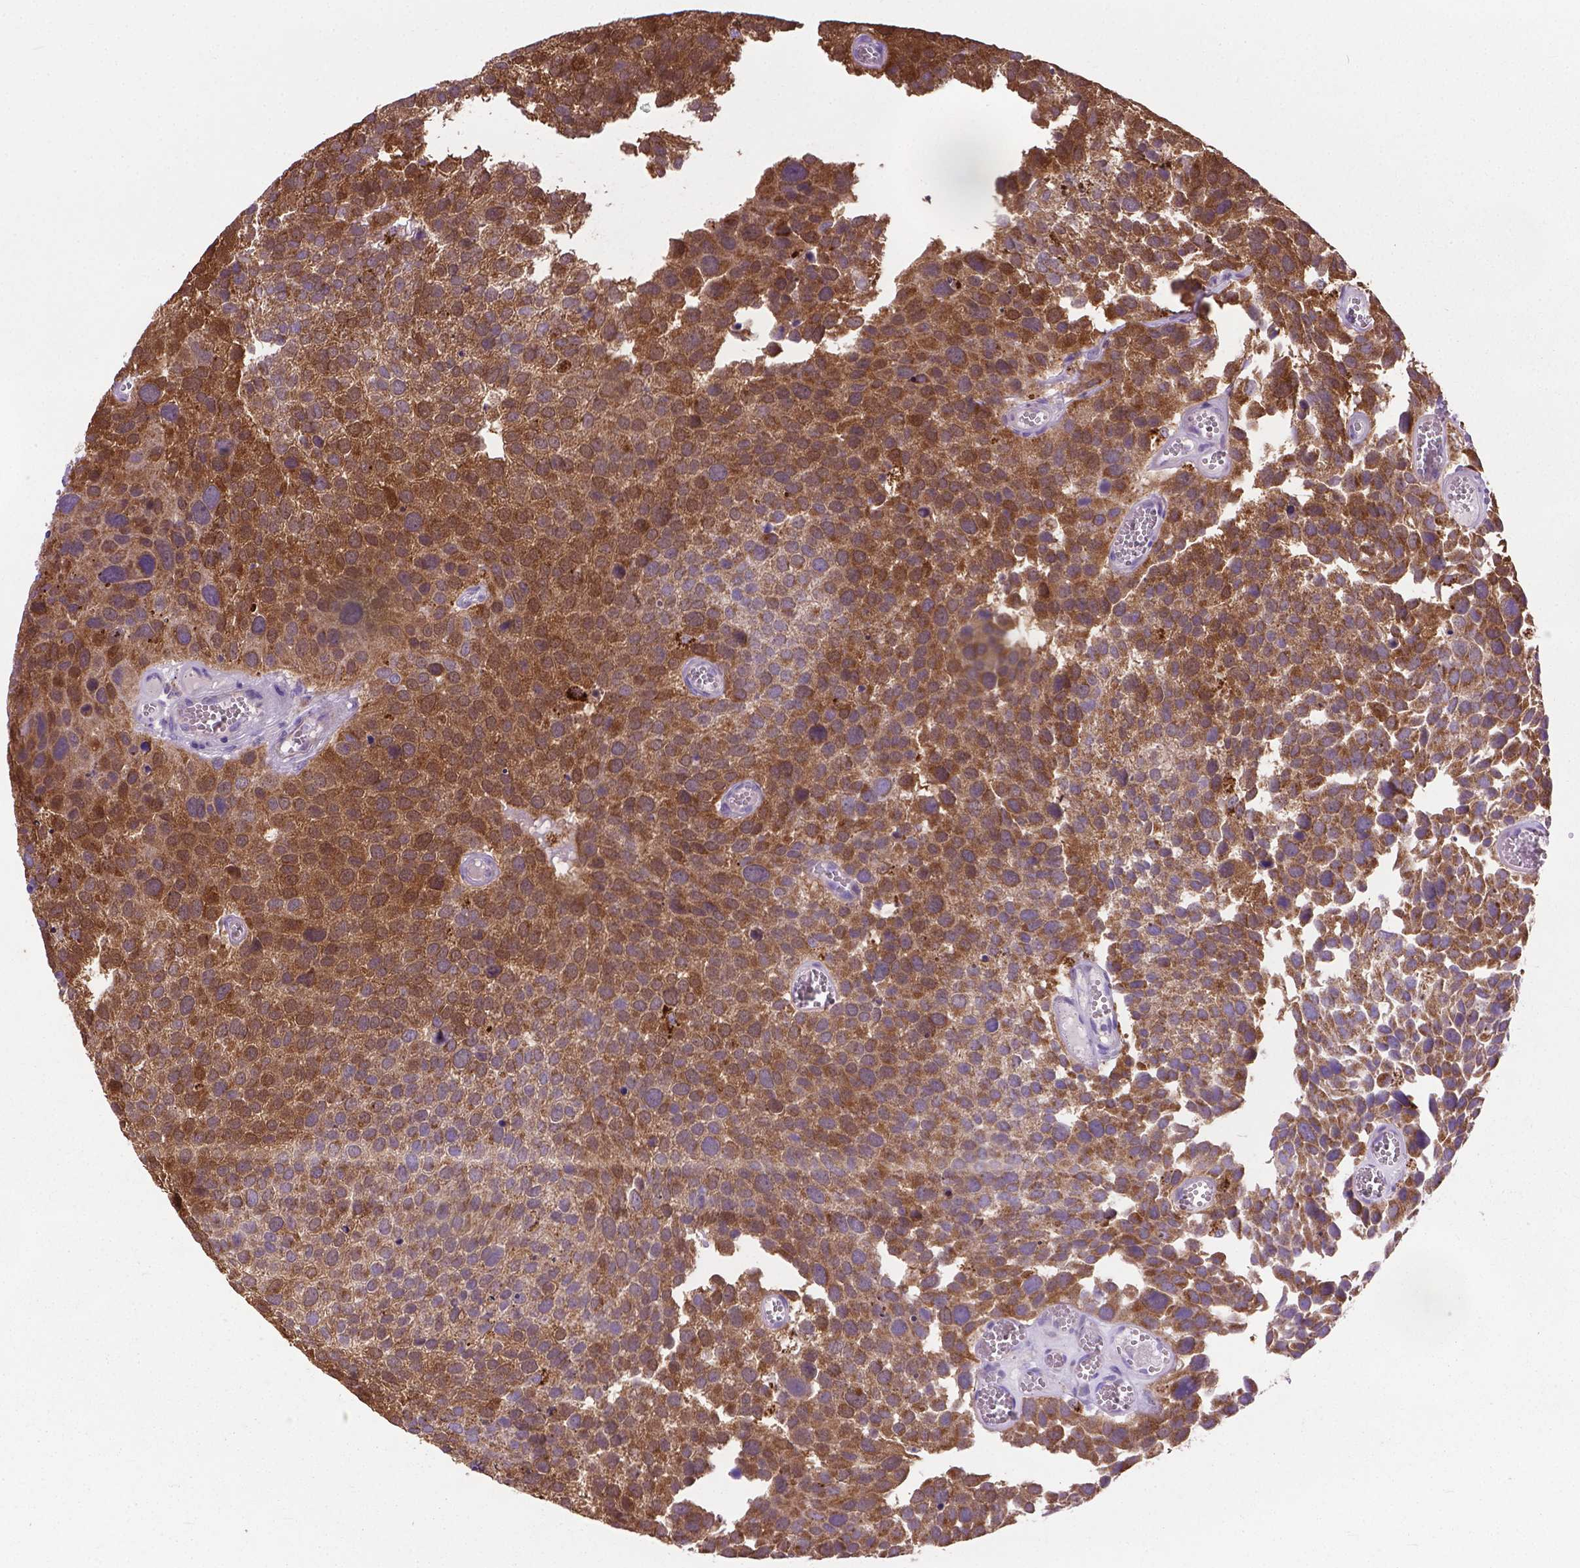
{"staining": {"intensity": "strong", "quantity": ">75%", "location": "cytoplasmic/membranous"}, "tissue": "urothelial cancer", "cell_type": "Tumor cells", "image_type": "cancer", "snomed": [{"axis": "morphology", "description": "Urothelial carcinoma, Low grade"}, {"axis": "topography", "description": "Urinary bladder"}], "caption": "Strong cytoplasmic/membranous expression for a protein is seen in about >75% of tumor cells of urothelial cancer using immunohistochemistry (IHC).", "gene": "VDAC1", "patient": {"sex": "female", "age": 69}}